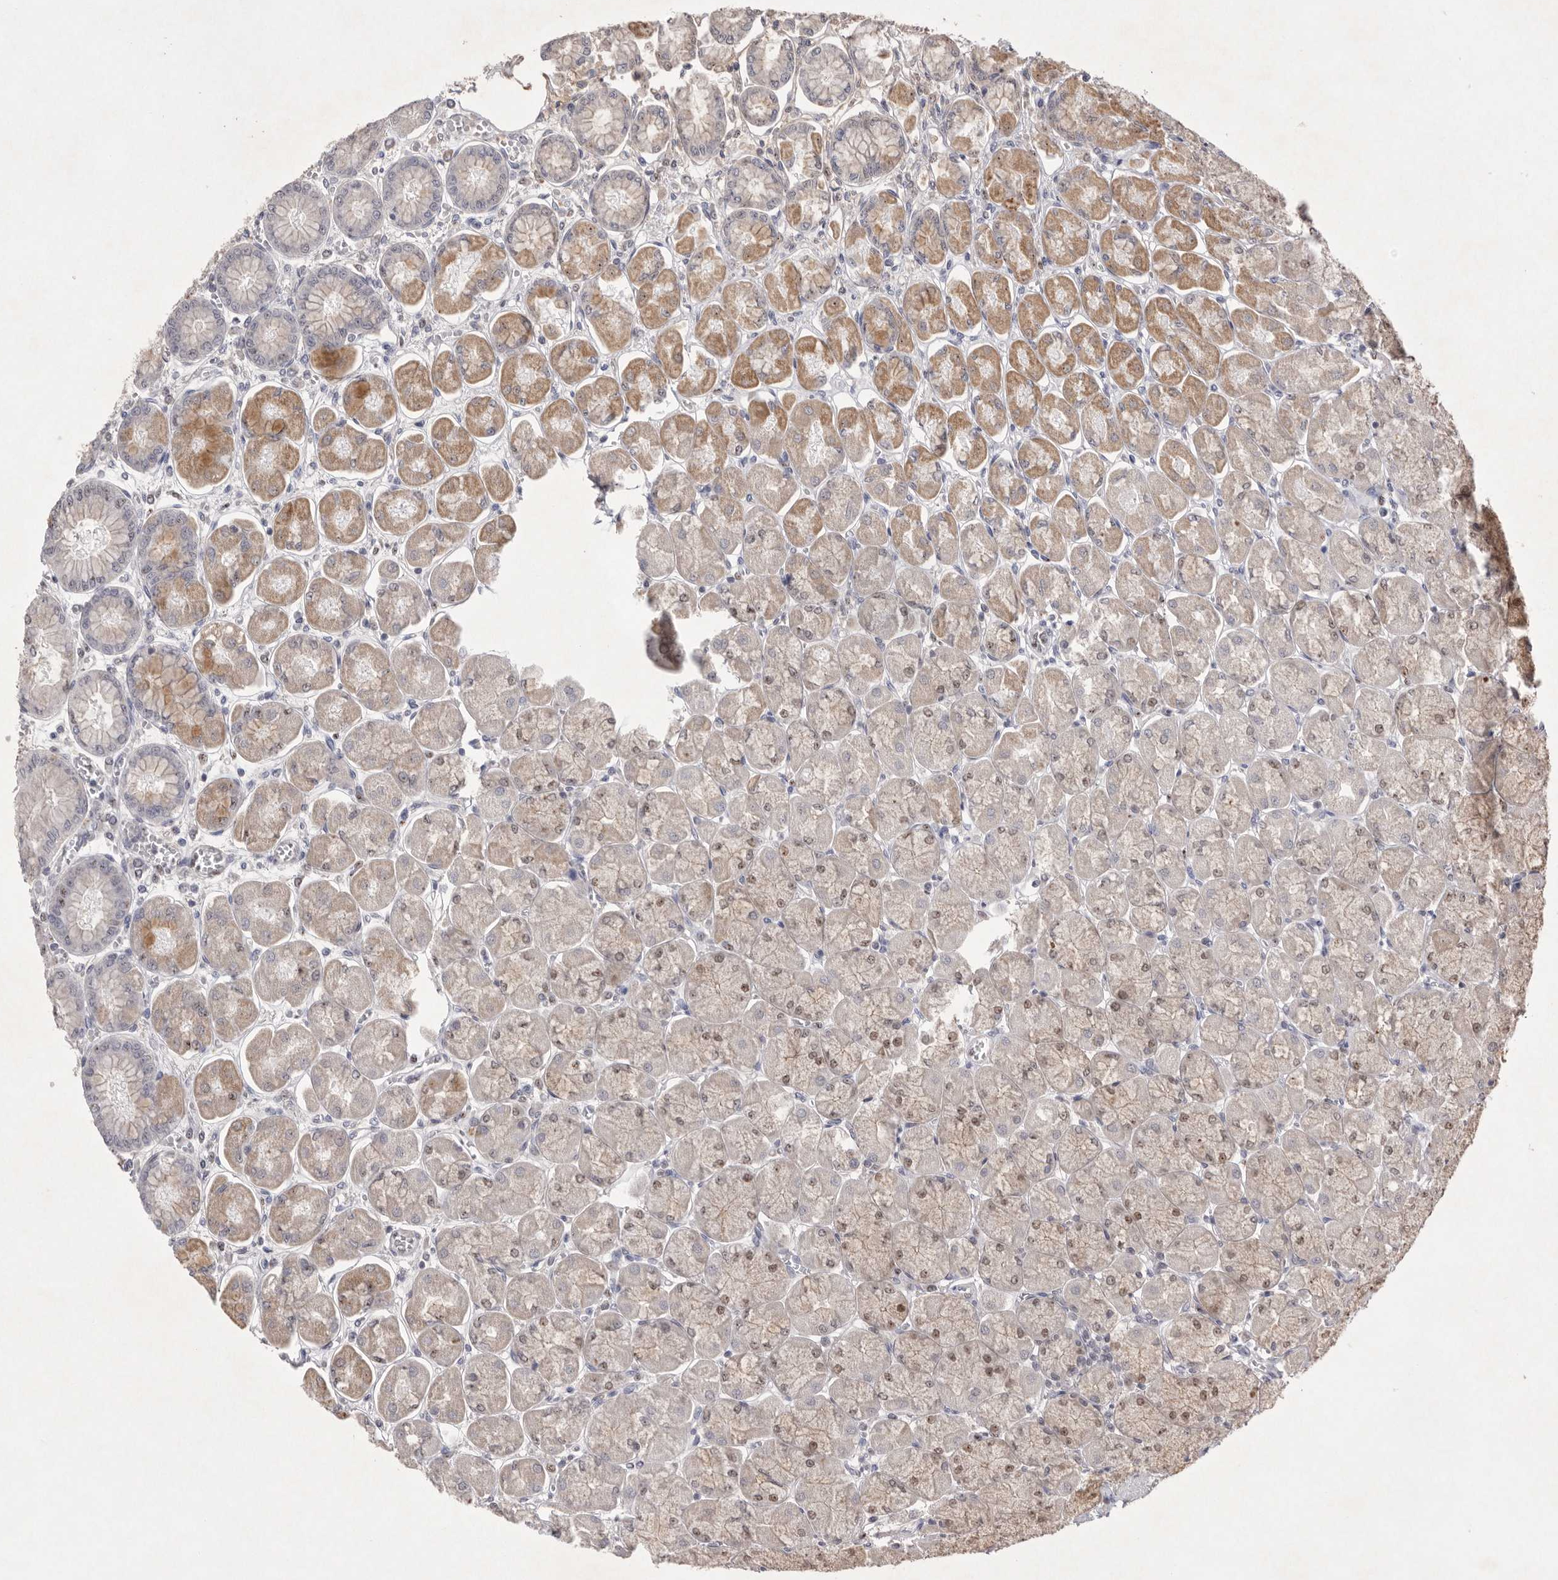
{"staining": {"intensity": "moderate", "quantity": ">75%", "location": "cytoplasmic/membranous,nuclear"}, "tissue": "stomach", "cell_type": "Glandular cells", "image_type": "normal", "snomed": [{"axis": "morphology", "description": "Normal tissue, NOS"}, {"axis": "topography", "description": "Stomach, upper"}], "caption": "Immunohistochemical staining of unremarkable stomach exhibits medium levels of moderate cytoplasmic/membranous,nuclear expression in about >75% of glandular cells. Ihc stains the protein of interest in brown and the nuclei are stained blue.", "gene": "HUS1", "patient": {"sex": "female", "age": 56}}